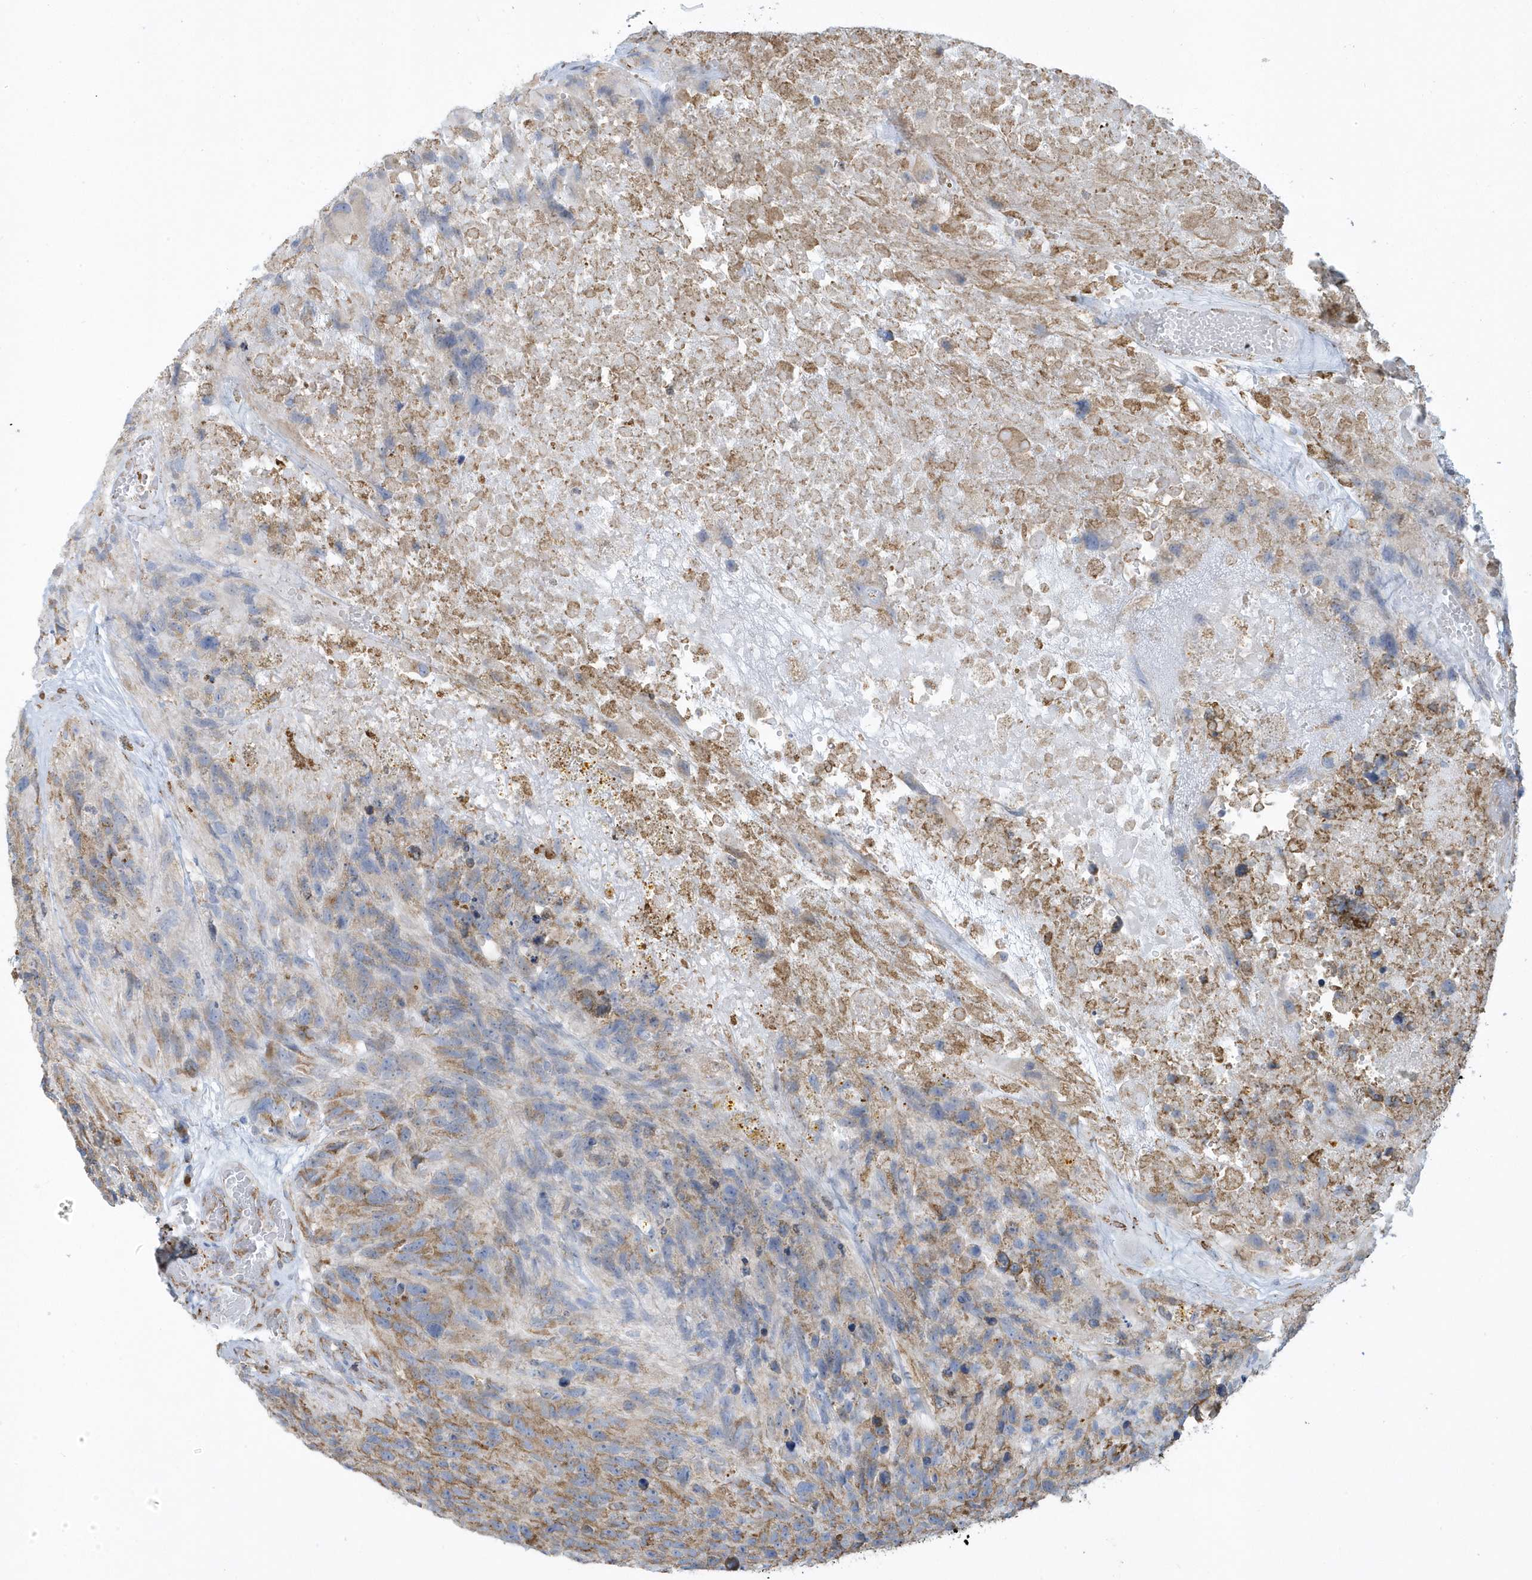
{"staining": {"intensity": "moderate", "quantity": "25%-75%", "location": "cytoplasmic/membranous"}, "tissue": "glioma", "cell_type": "Tumor cells", "image_type": "cancer", "snomed": [{"axis": "morphology", "description": "Glioma, malignant, High grade"}, {"axis": "topography", "description": "Brain"}], "caption": "This is an image of IHC staining of malignant glioma (high-grade), which shows moderate positivity in the cytoplasmic/membranous of tumor cells.", "gene": "DCAF1", "patient": {"sex": "male", "age": 69}}